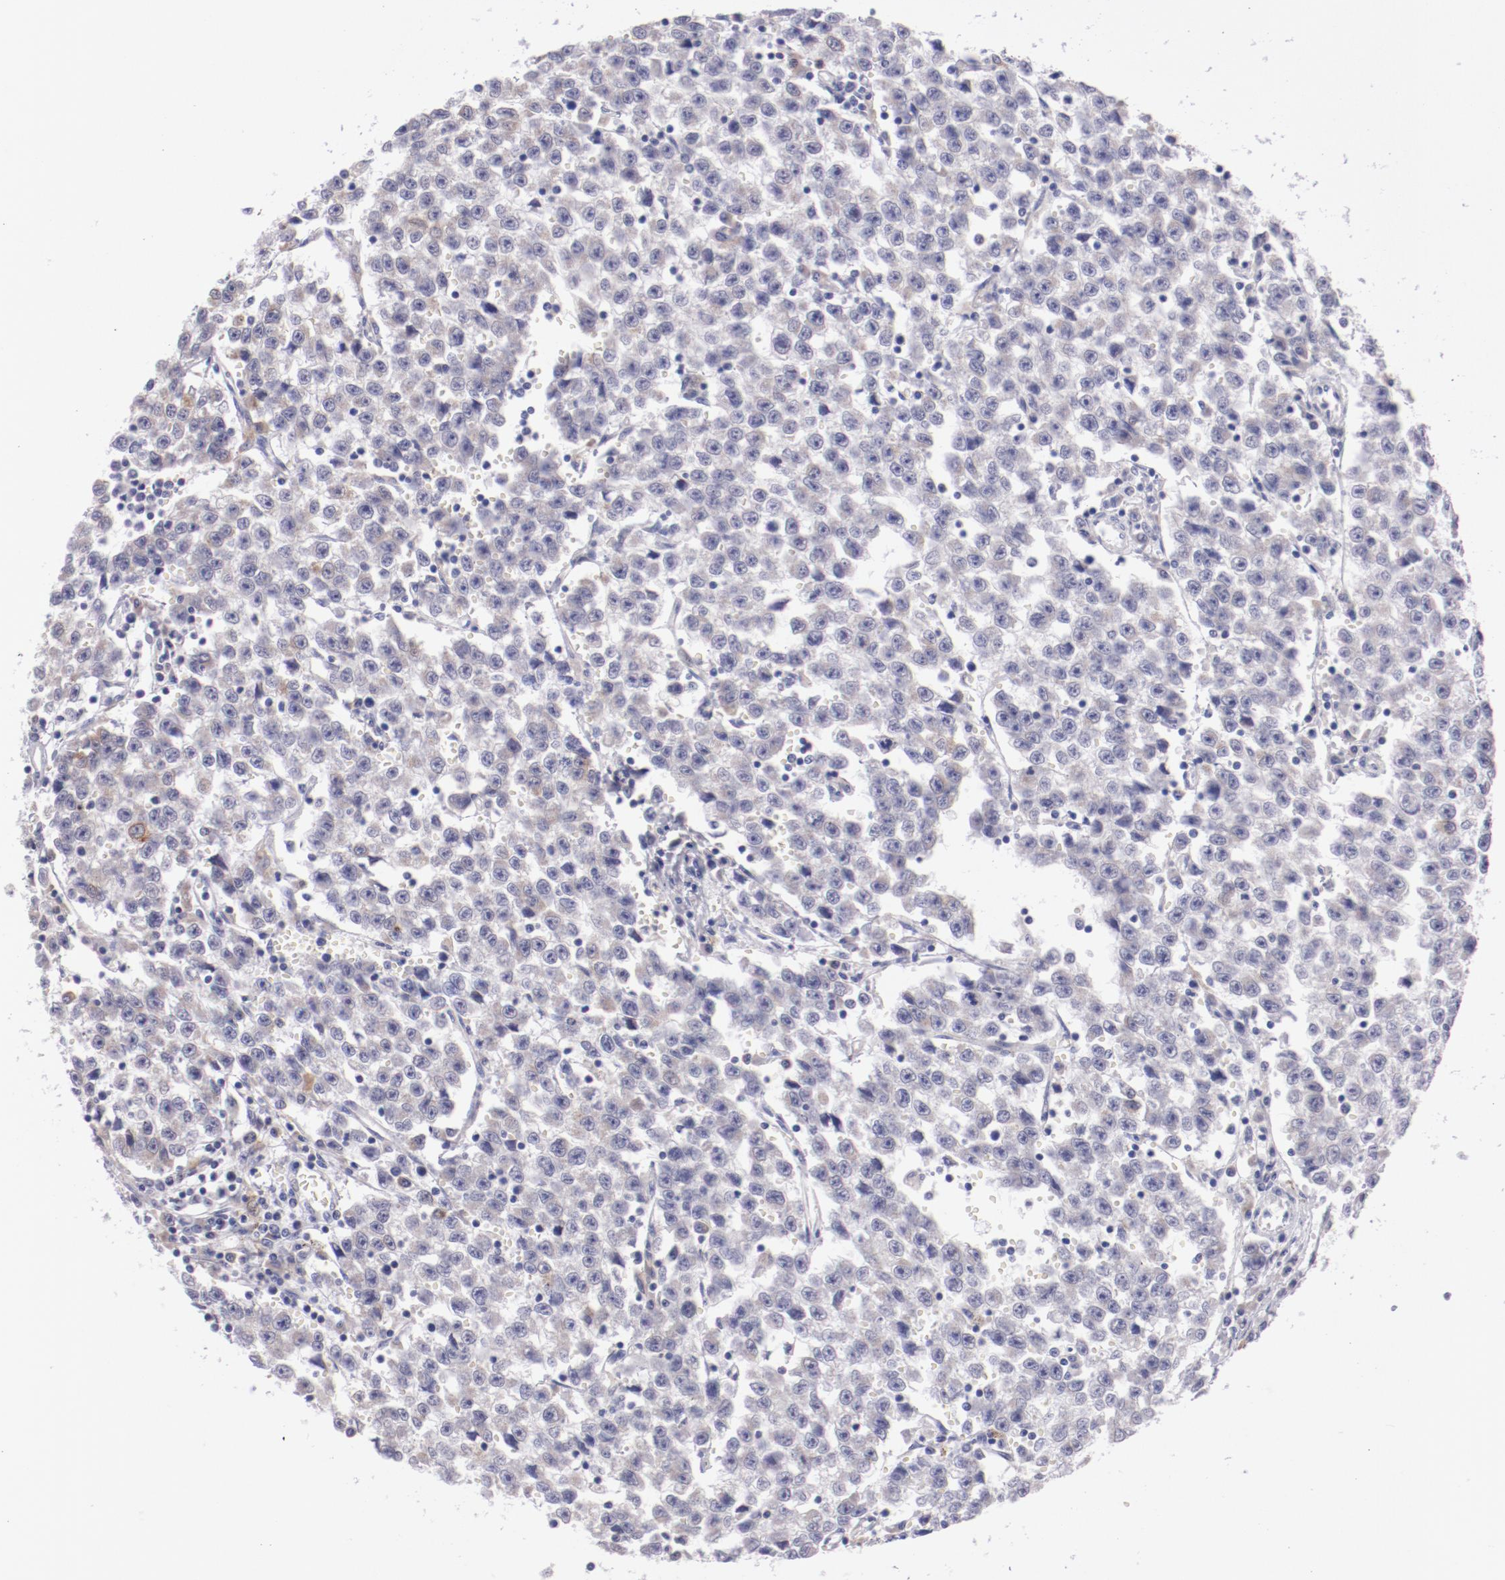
{"staining": {"intensity": "negative", "quantity": "none", "location": "none"}, "tissue": "testis cancer", "cell_type": "Tumor cells", "image_type": "cancer", "snomed": [{"axis": "morphology", "description": "Seminoma, NOS"}, {"axis": "topography", "description": "Testis"}], "caption": "DAB (3,3'-diaminobenzidine) immunohistochemical staining of testis seminoma exhibits no significant expression in tumor cells.", "gene": "TRAF3", "patient": {"sex": "male", "age": 35}}